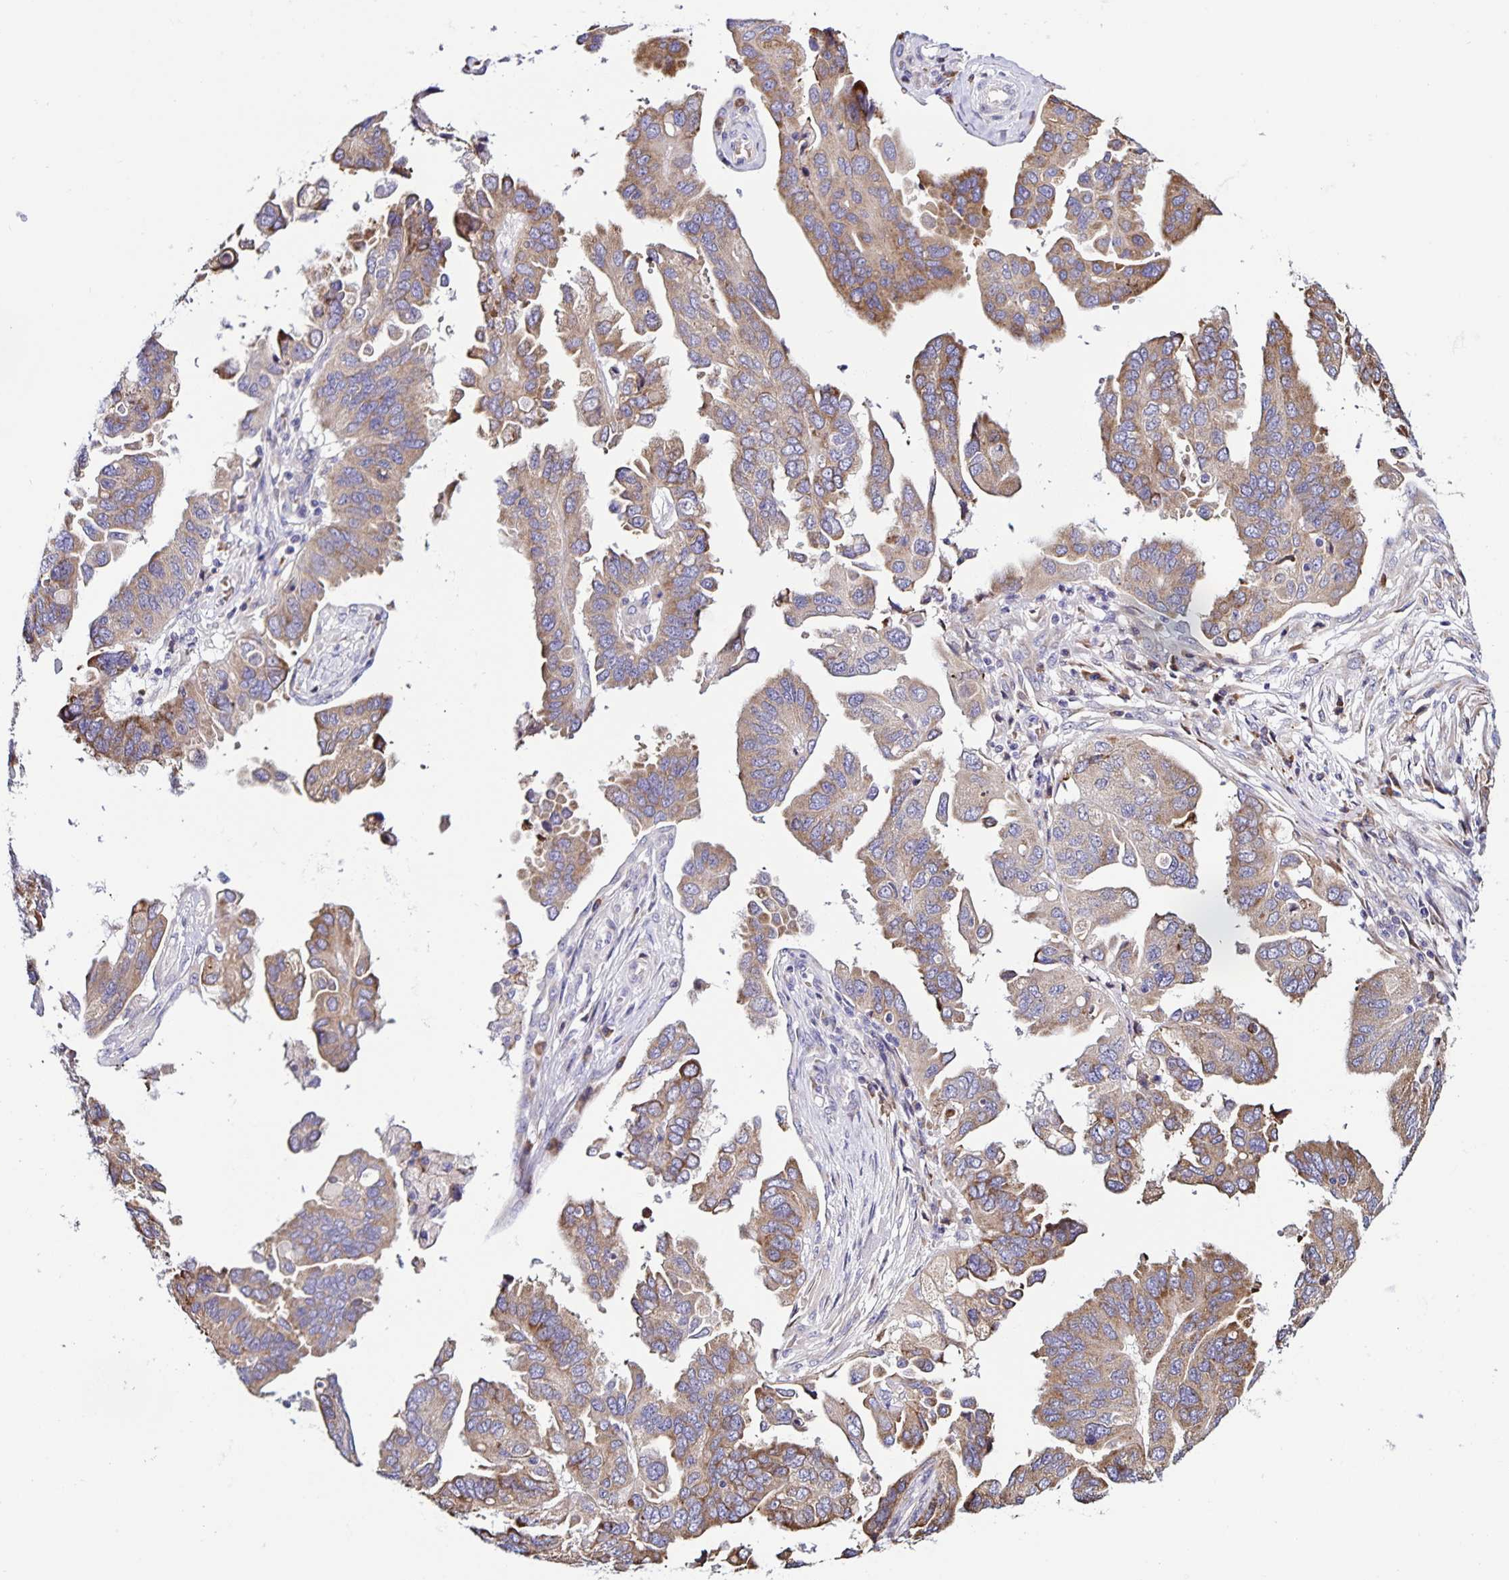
{"staining": {"intensity": "weak", "quantity": ">75%", "location": "cytoplasmic/membranous"}, "tissue": "ovarian cancer", "cell_type": "Tumor cells", "image_type": "cancer", "snomed": [{"axis": "morphology", "description": "Cystadenocarcinoma, serous, NOS"}, {"axis": "topography", "description": "Ovary"}], "caption": "Immunohistochemical staining of serous cystadenocarcinoma (ovarian) demonstrates low levels of weak cytoplasmic/membranous staining in approximately >75% of tumor cells.", "gene": "RNFT2", "patient": {"sex": "female", "age": 79}}